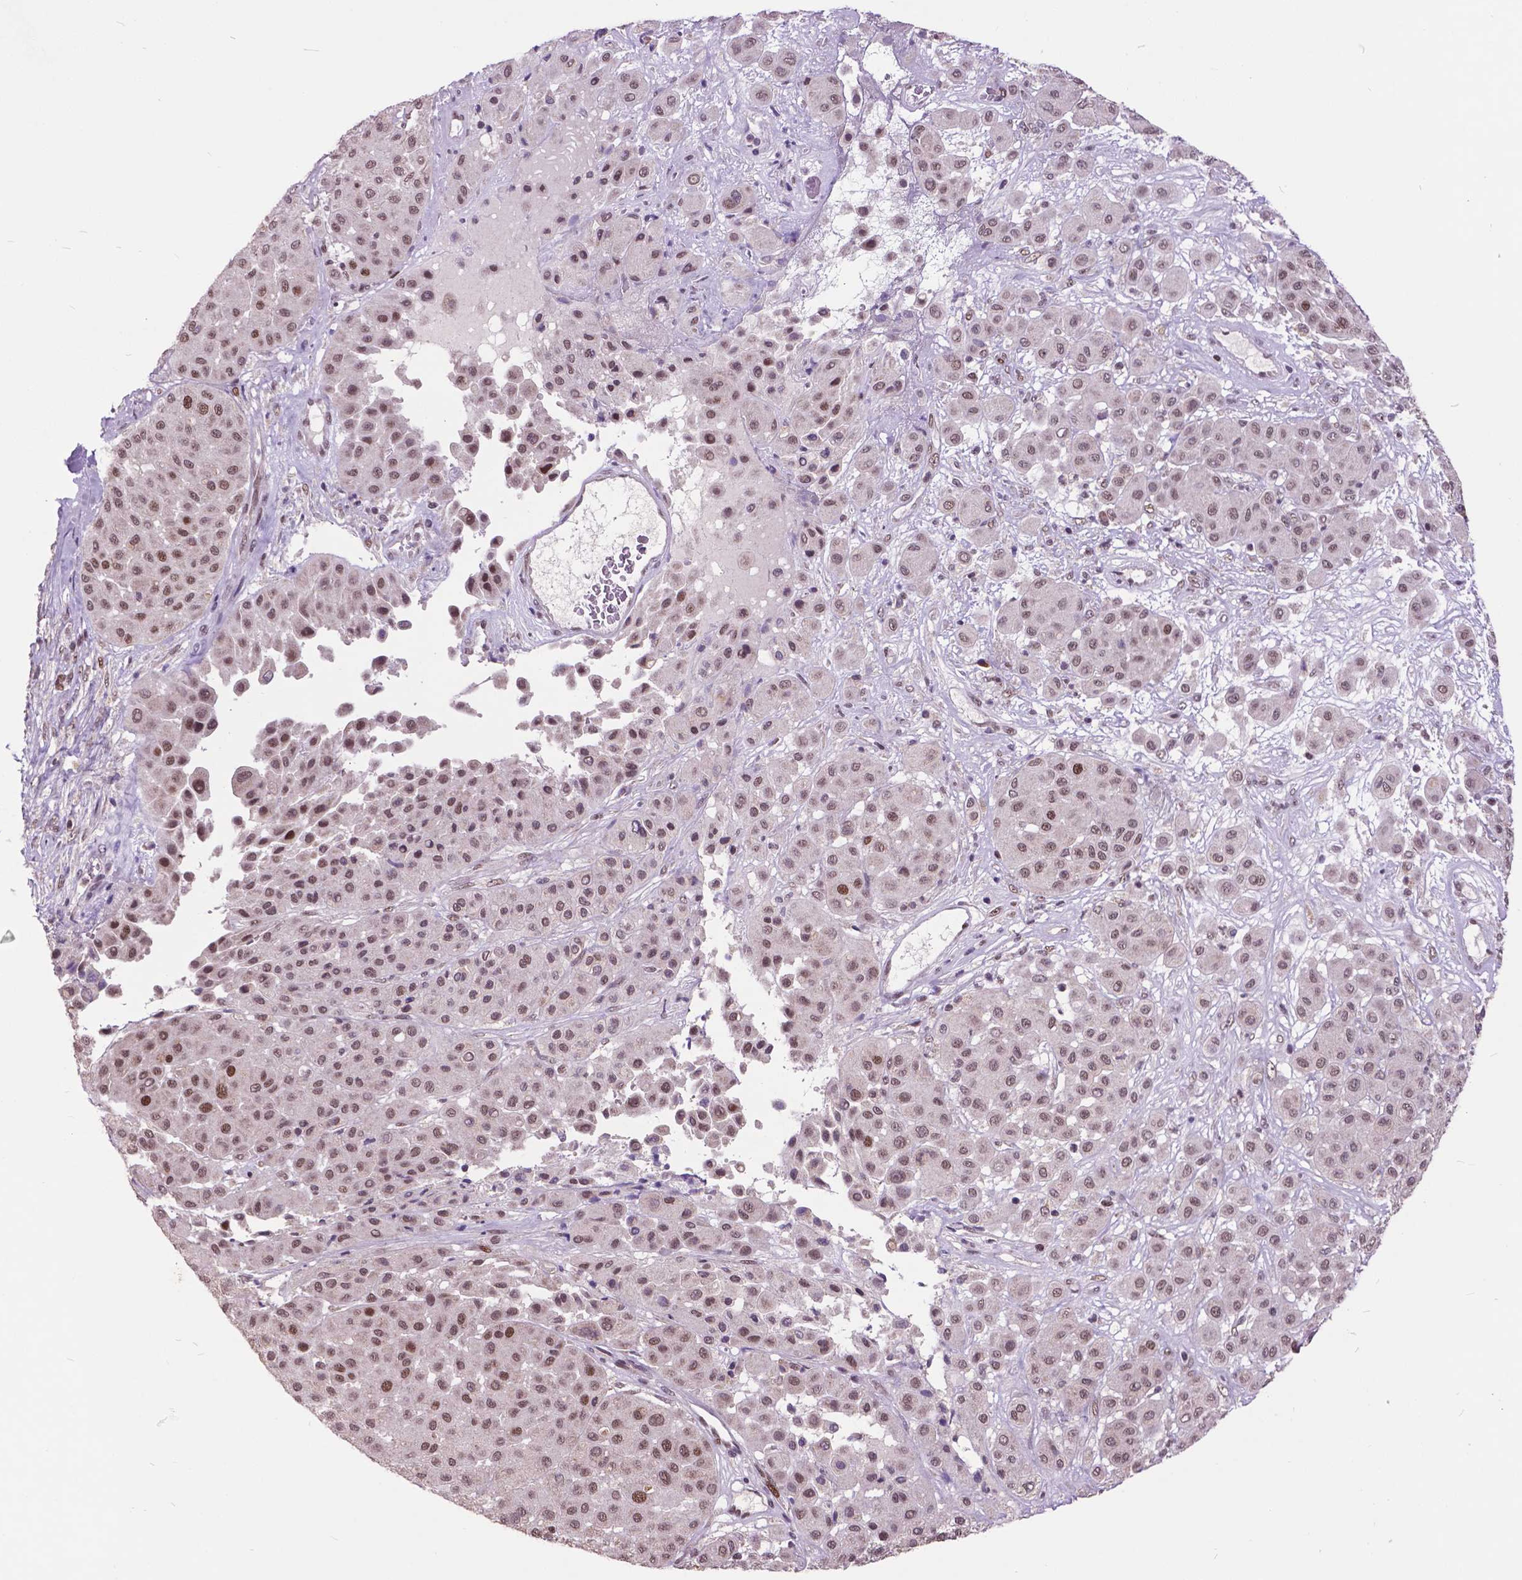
{"staining": {"intensity": "moderate", "quantity": ">75%", "location": "nuclear"}, "tissue": "melanoma", "cell_type": "Tumor cells", "image_type": "cancer", "snomed": [{"axis": "morphology", "description": "Malignant melanoma, Metastatic site"}, {"axis": "topography", "description": "Smooth muscle"}], "caption": "Malignant melanoma (metastatic site) stained with immunohistochemistry (IHC) exhibits moderate nuclear expression in about >75% of tumor cells. (DAB IHC, brown staining for protein, blue staining for nuclei).", "gene": "MSH2", "patient": {"sex": "male", "age": 41}}